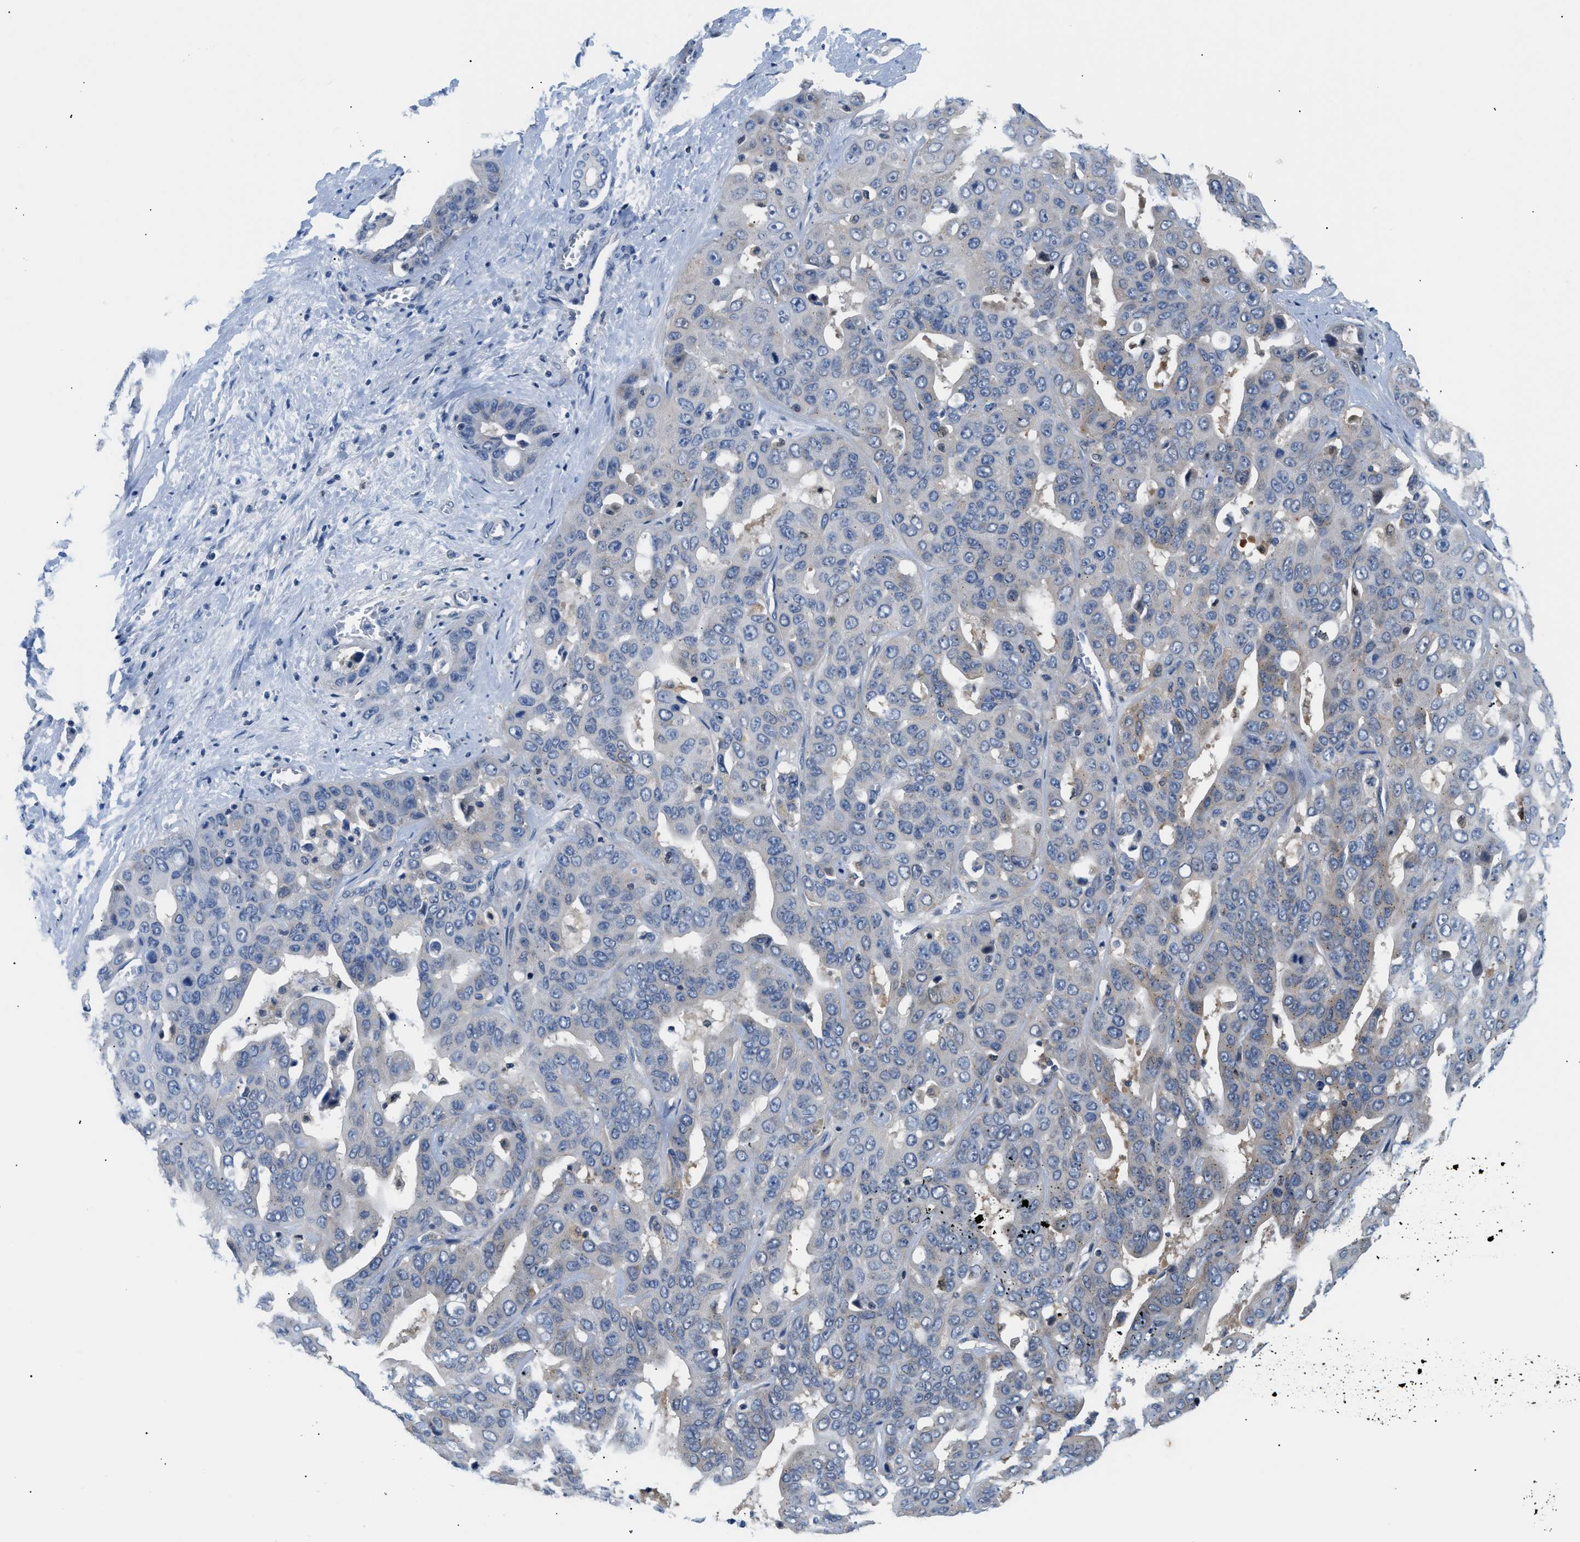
{"staining": {"intensity": "weak", "quantity": "25%-75%", "location": "cytoplasmic/membranous"}, "tissue": "liver cancer", "cell_type": "Tumor cells", "image_type": "cancer", "snomed": [{"axis": "morphology", "description": "Cholangiocarcinoma"}, {"axis": "topography", "description": "Liver"}], "caption": "Immunohistochemical staining of cholangiocarcinoma (liver) shows low levels of weak cytoplasmic/membranous positivity in approximately 25%-75% of tumor cells.", "gene": "FDCSP", "patient": {"sex": "female", "age": 52}}